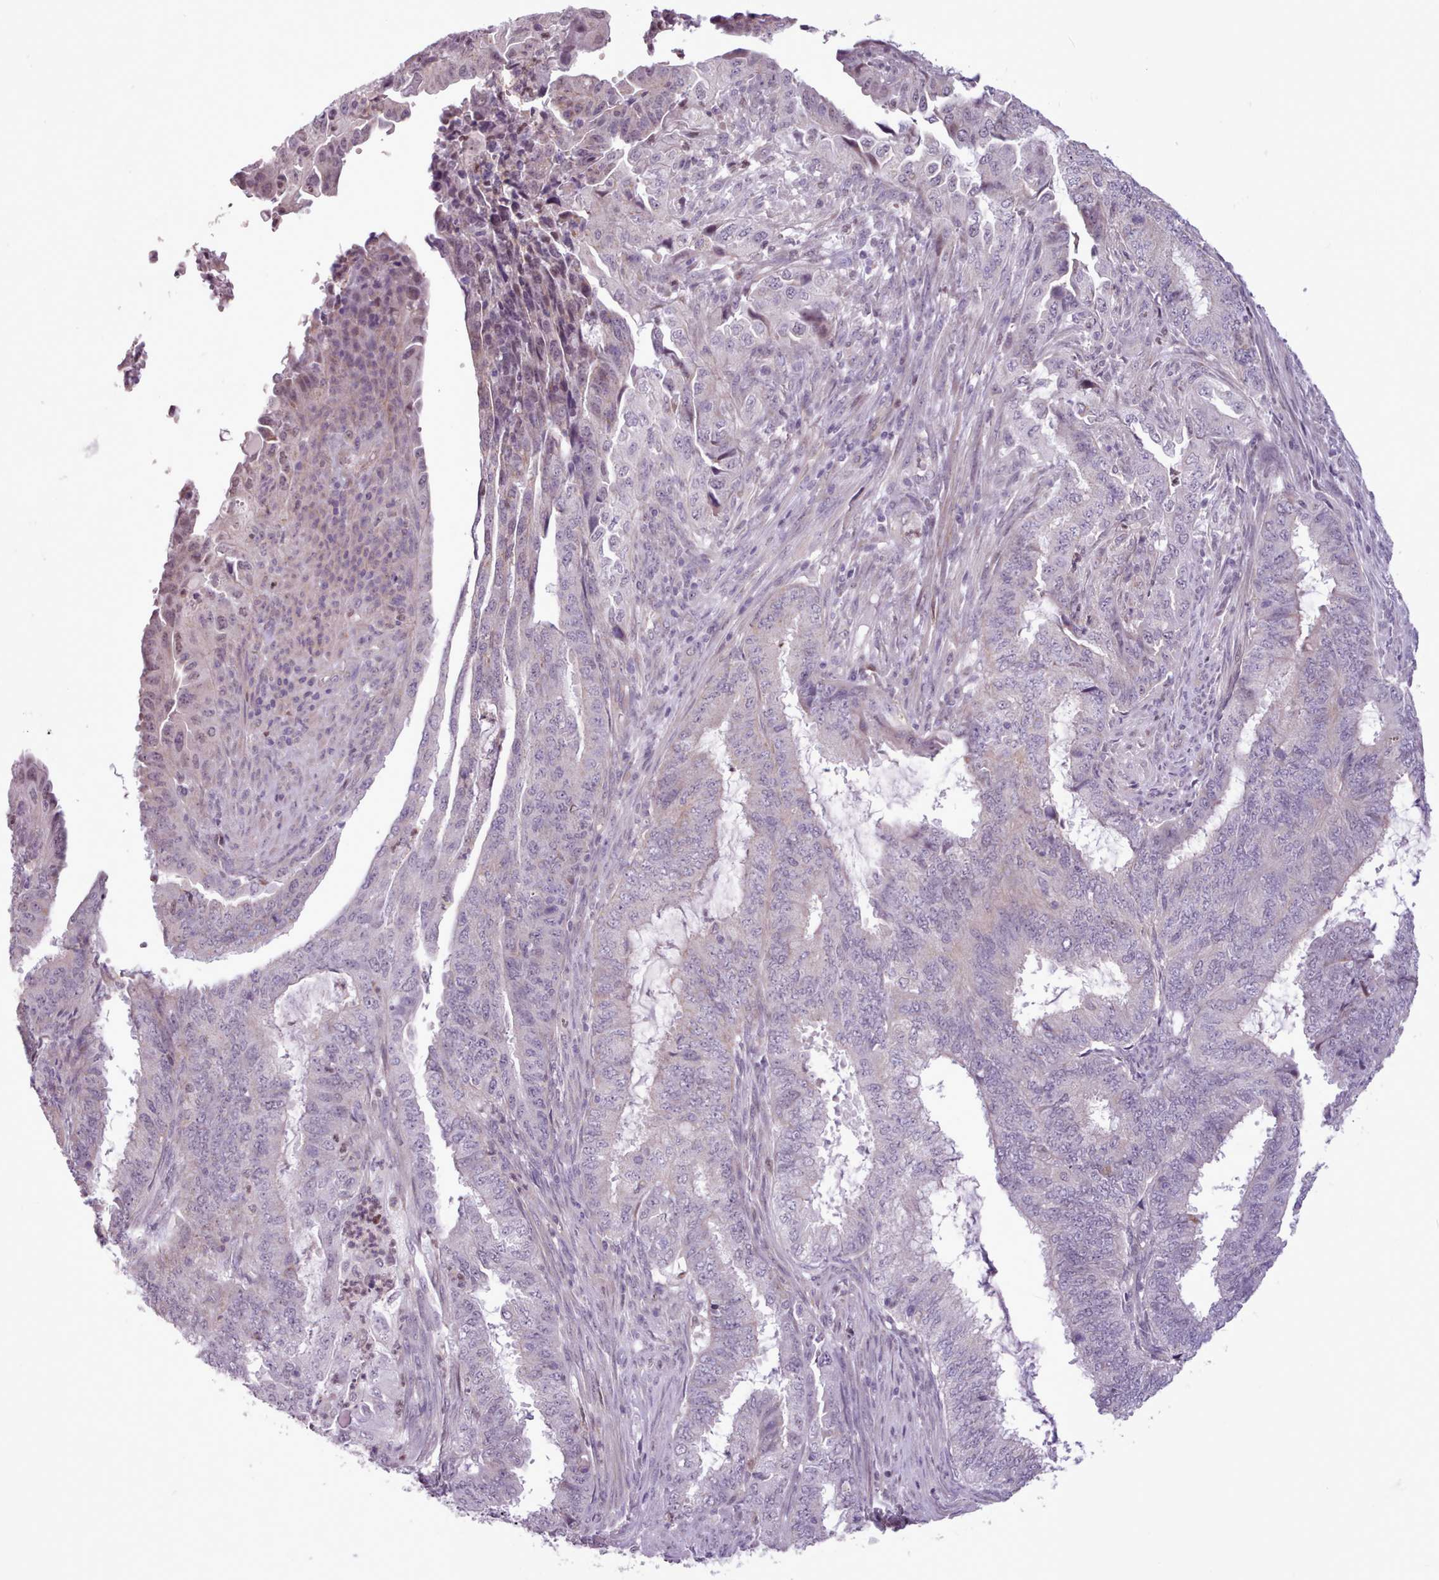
{"staining": {"intensity": "weak", "quantity": "<25%", "location": "nuclear"}, "tissue": "endometrial cancer", "cell_type": "Tumor cells", "image_type": "cancer", "snomed": [{"axis": "morphology", "description": "Adenocarcinoma, NOS"}, {"axis": "topography", "description": "Endometrium"}], "caption": "This is a micrograph of IHC staining of endometrial cancer, which shows no staining in tumor cells.", "gene": "SLURP1", "patient": {"sex": "female", "age": 51}}